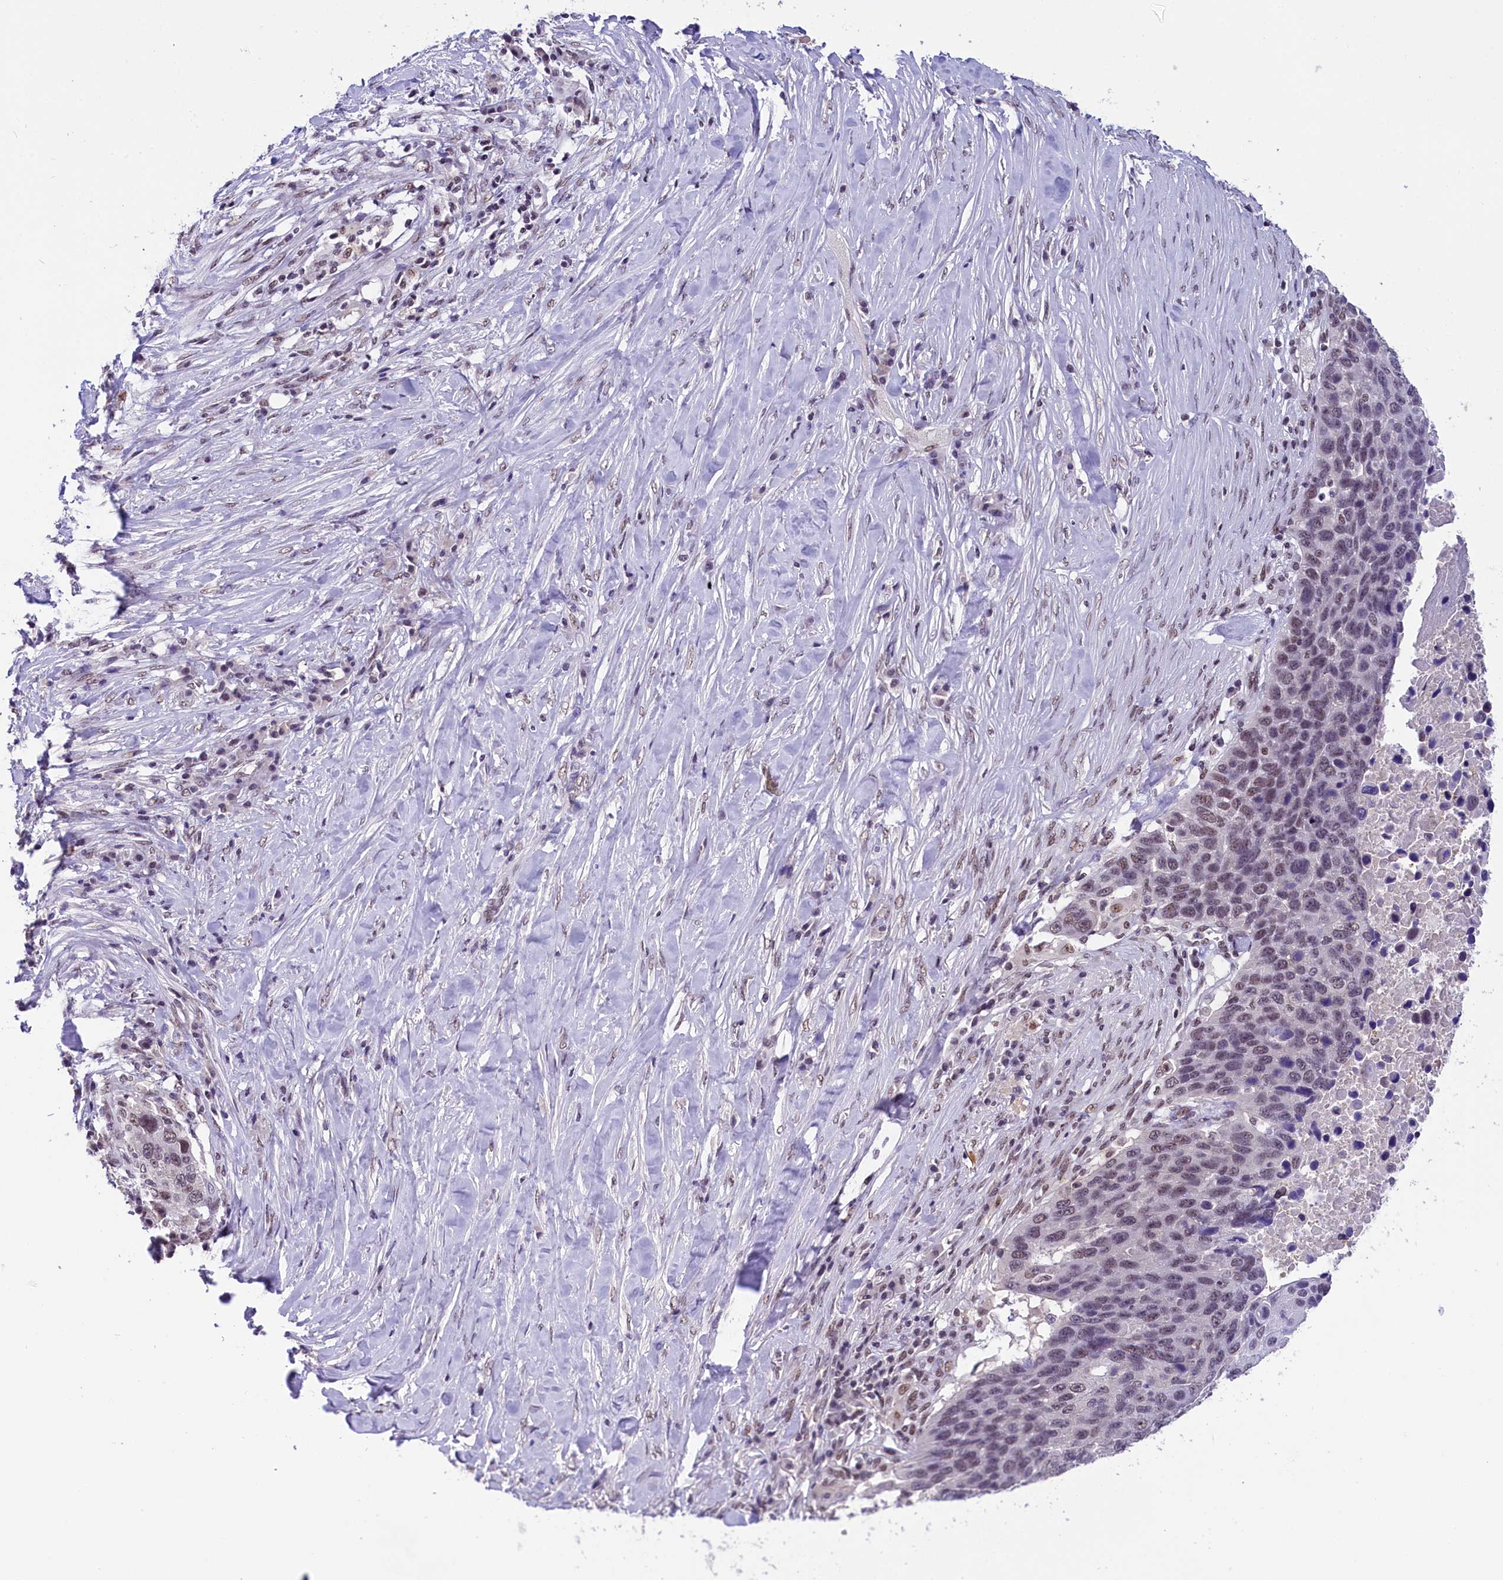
{"staining": {"intensity": "weak", "quantity": "25%-75%", "location": "nuclear"}, "tissue": "lung cancer", "cell_type": "Tumor cells", "image_type": "cancer", "snomed": [{"axis": "morphology", "description": "Normal tissue, NOS"}, {"axis": "morphology", "description": "Squamous cell carcinoma, NOS"}, {"axis": "topography", "description": "Lymph node"}, {"axis": "topography", "description": "Lung"}], "caption": "Weak nuclear expression is seen in about 25%-75% of tumor cells in squamous cell carcinoma (lung).", "gene": "ZC3H4", "patient": {"sex": "male", "age": 66}}